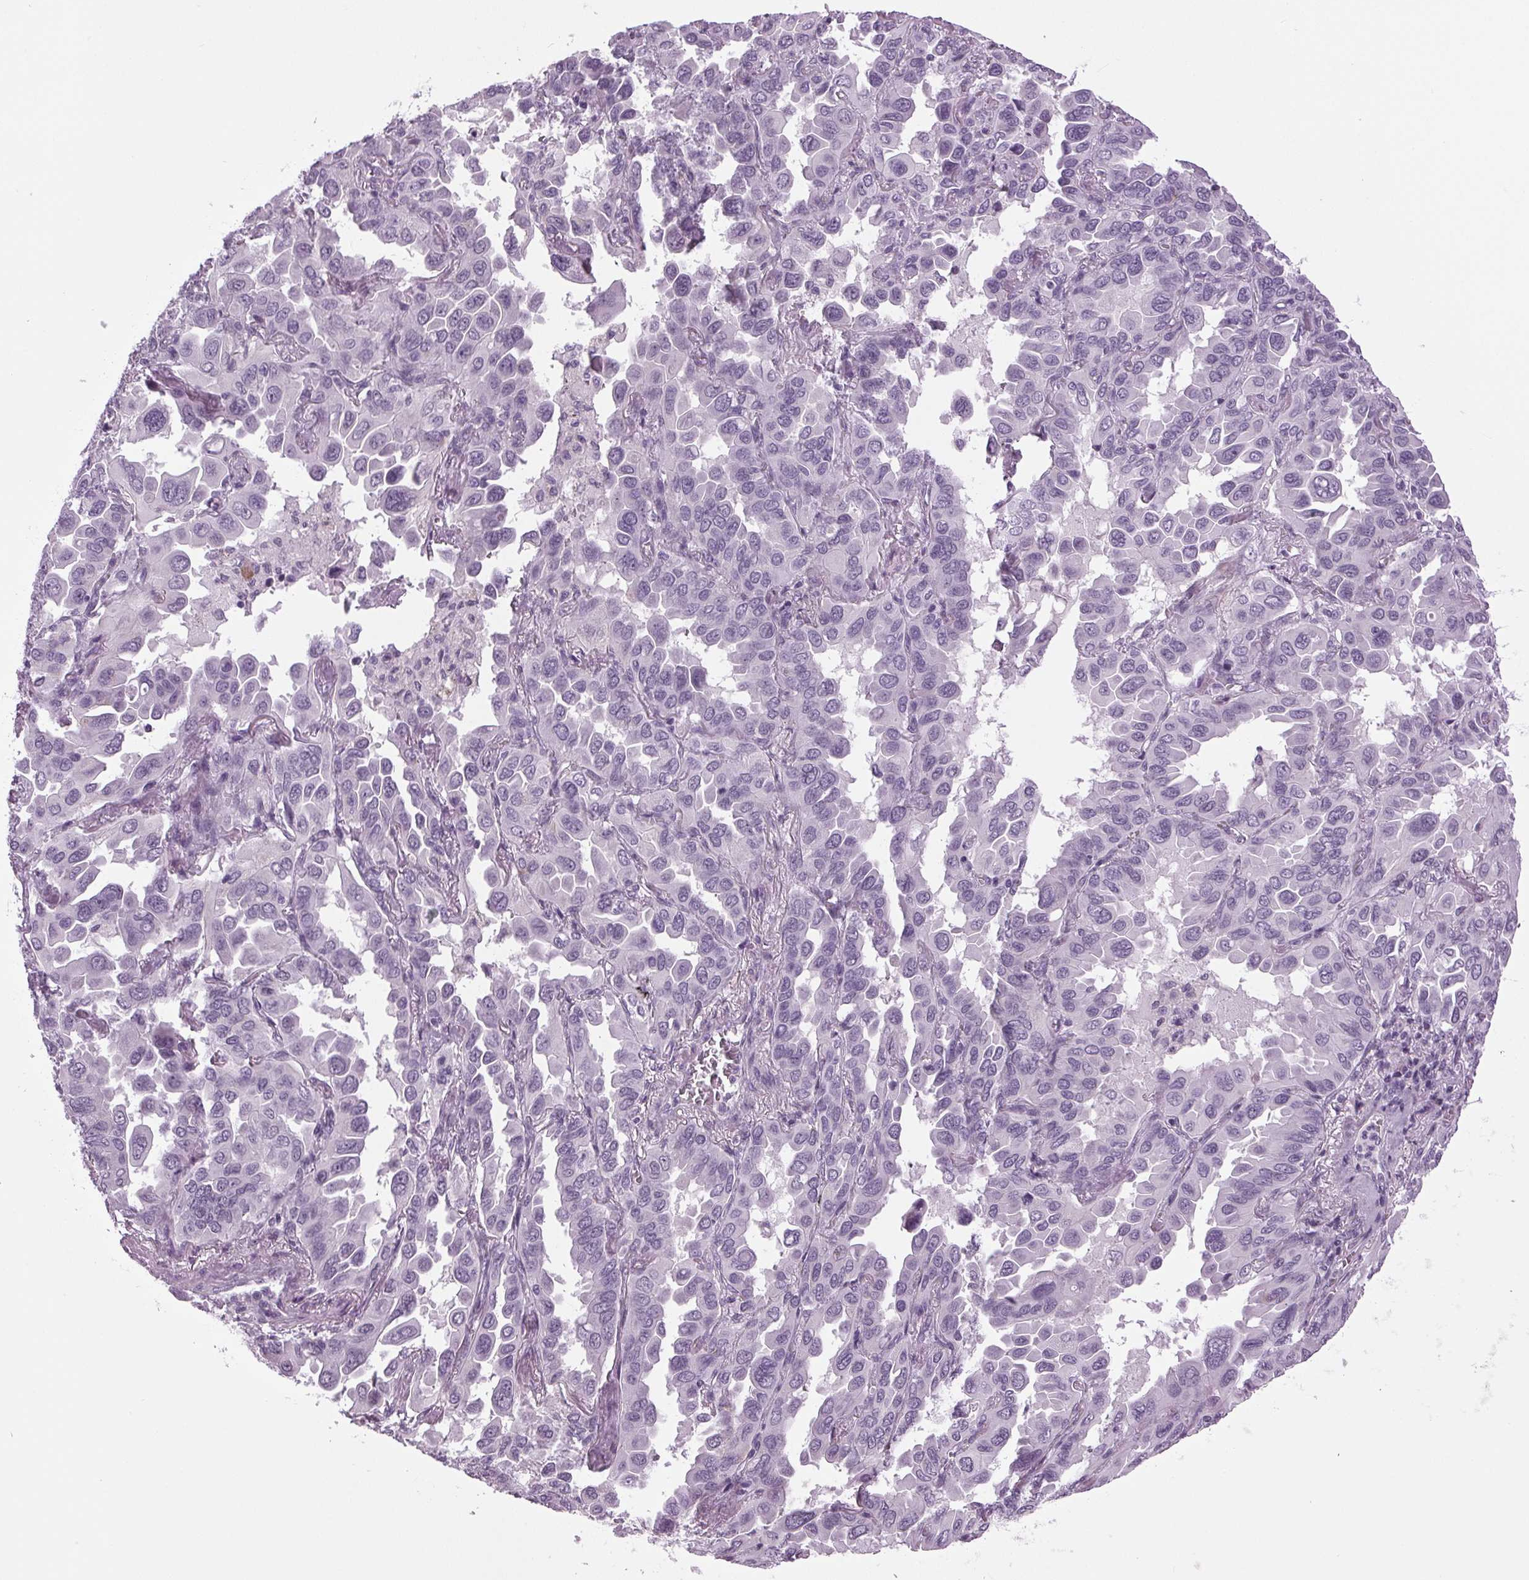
{"staining": {"intensity": "negative", "quantity": "none", "location": "none"}, "tissue": "lung cancer", "cell_type": "Tumor cells", "image_type": "cancer", "snomed": [{"axis": "morphology", "description": "Adenocarcinoma, NOS"}, {"axis": "topography", "description": "Lung"}], "caption": "Lung cancer was stained to show a protein in brown. There is no significant expression in tumor cells. Brightfield microscopy of IHC stained with DAB (brown) and hematoxylin (blue), captured at high magnification.", "gene": "DNAH12", "patient": {"sex": "male", "age": 64}}